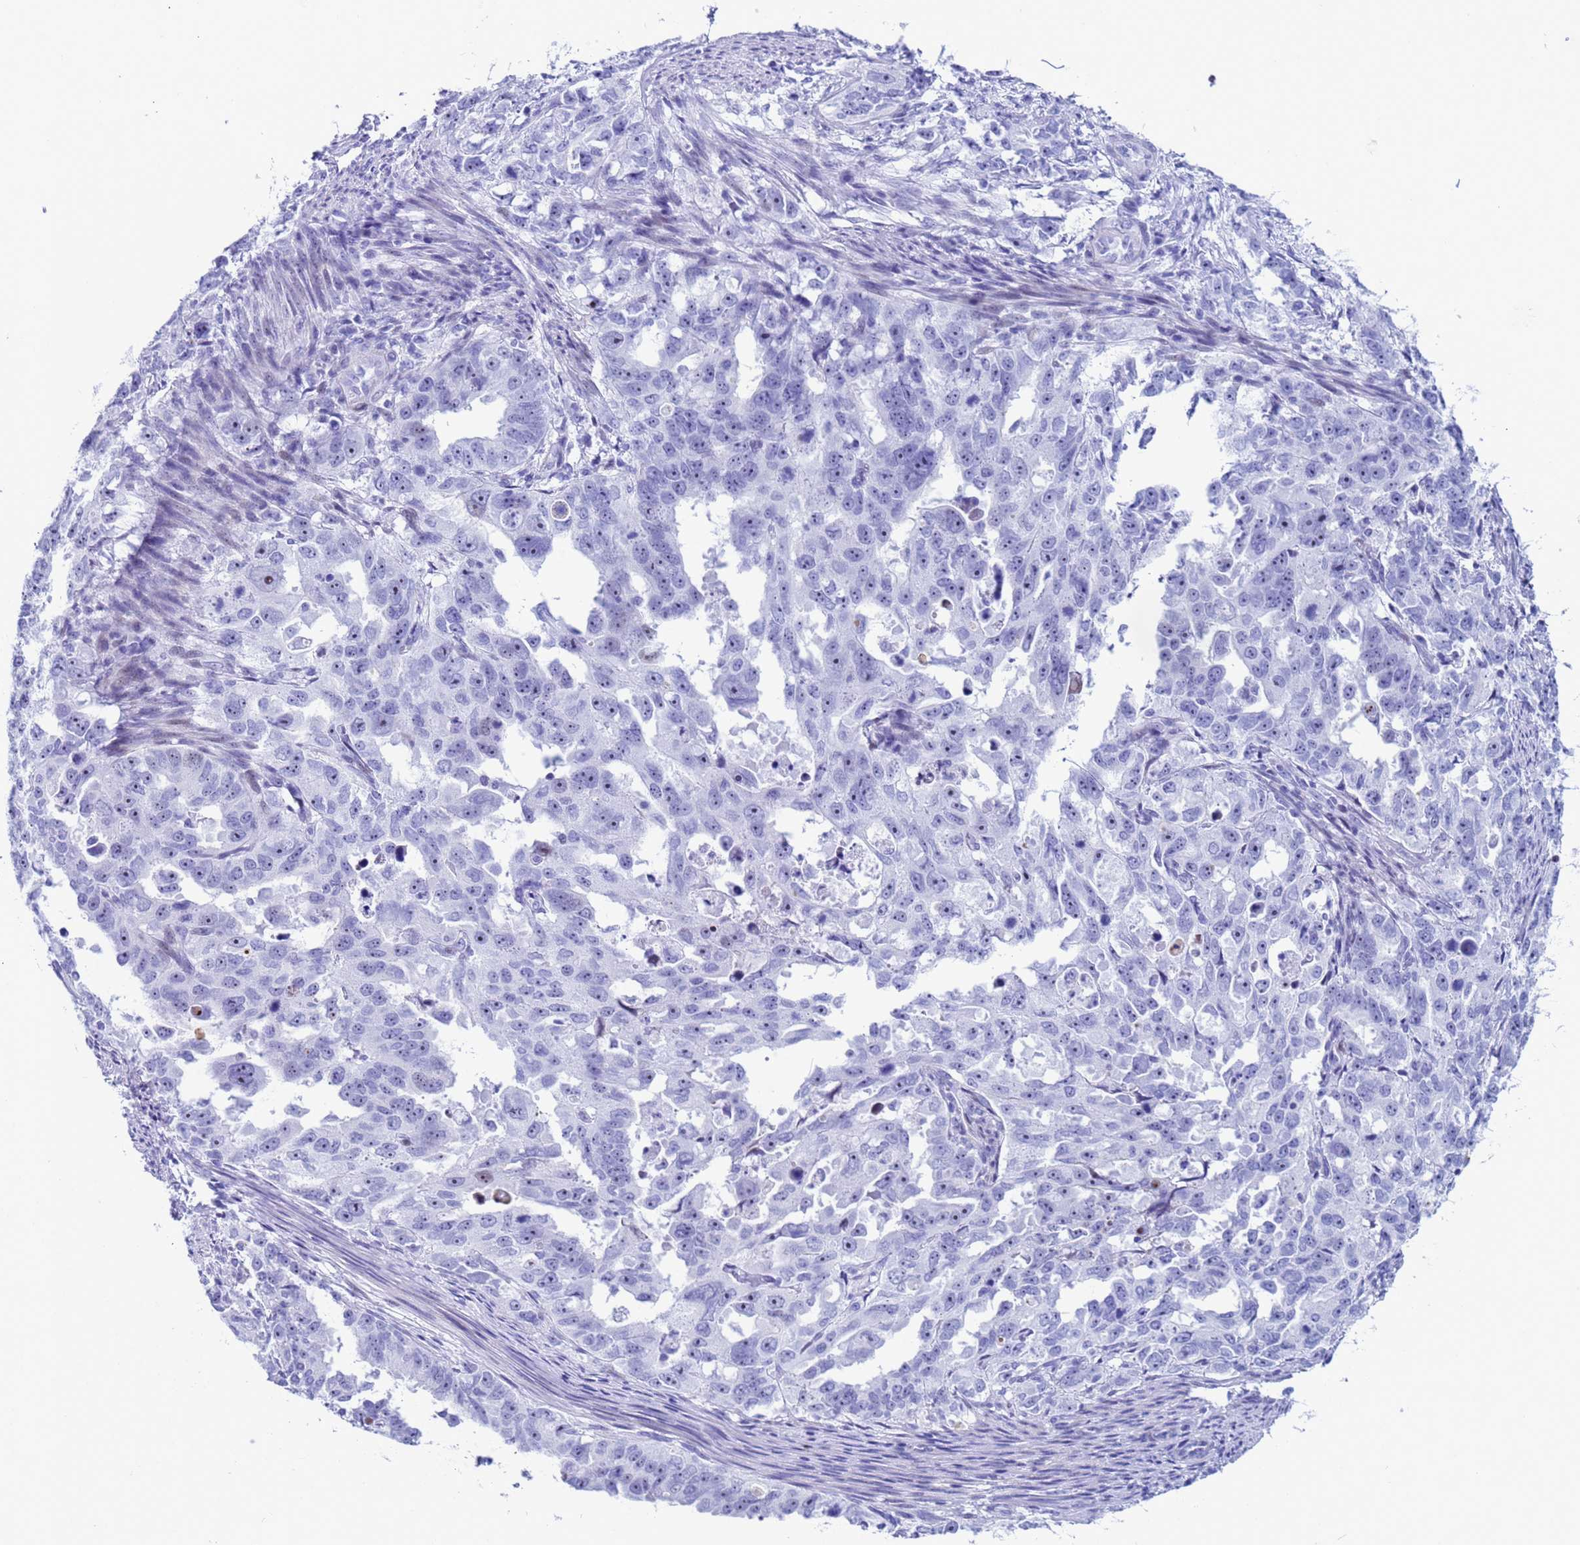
{"staining": {"intensity": "negative", "quantity": "none", "location": "none"}, "tissue": "endometrial cancer", "cell_type": "Tumor cells", "image_type": "cancer", "snomed": [{"axis": "morphology", "description": "Adenocarcinoma, NOS"}, {"axis": "topography", "description": "Endometrium"}], "caption": "A photomicrograph of human endometrial cancer (adenocarcinoma) is negative for staining in tumor cells.", "gene": "POP5", "patient": {"sex": "female", "age": 65}}